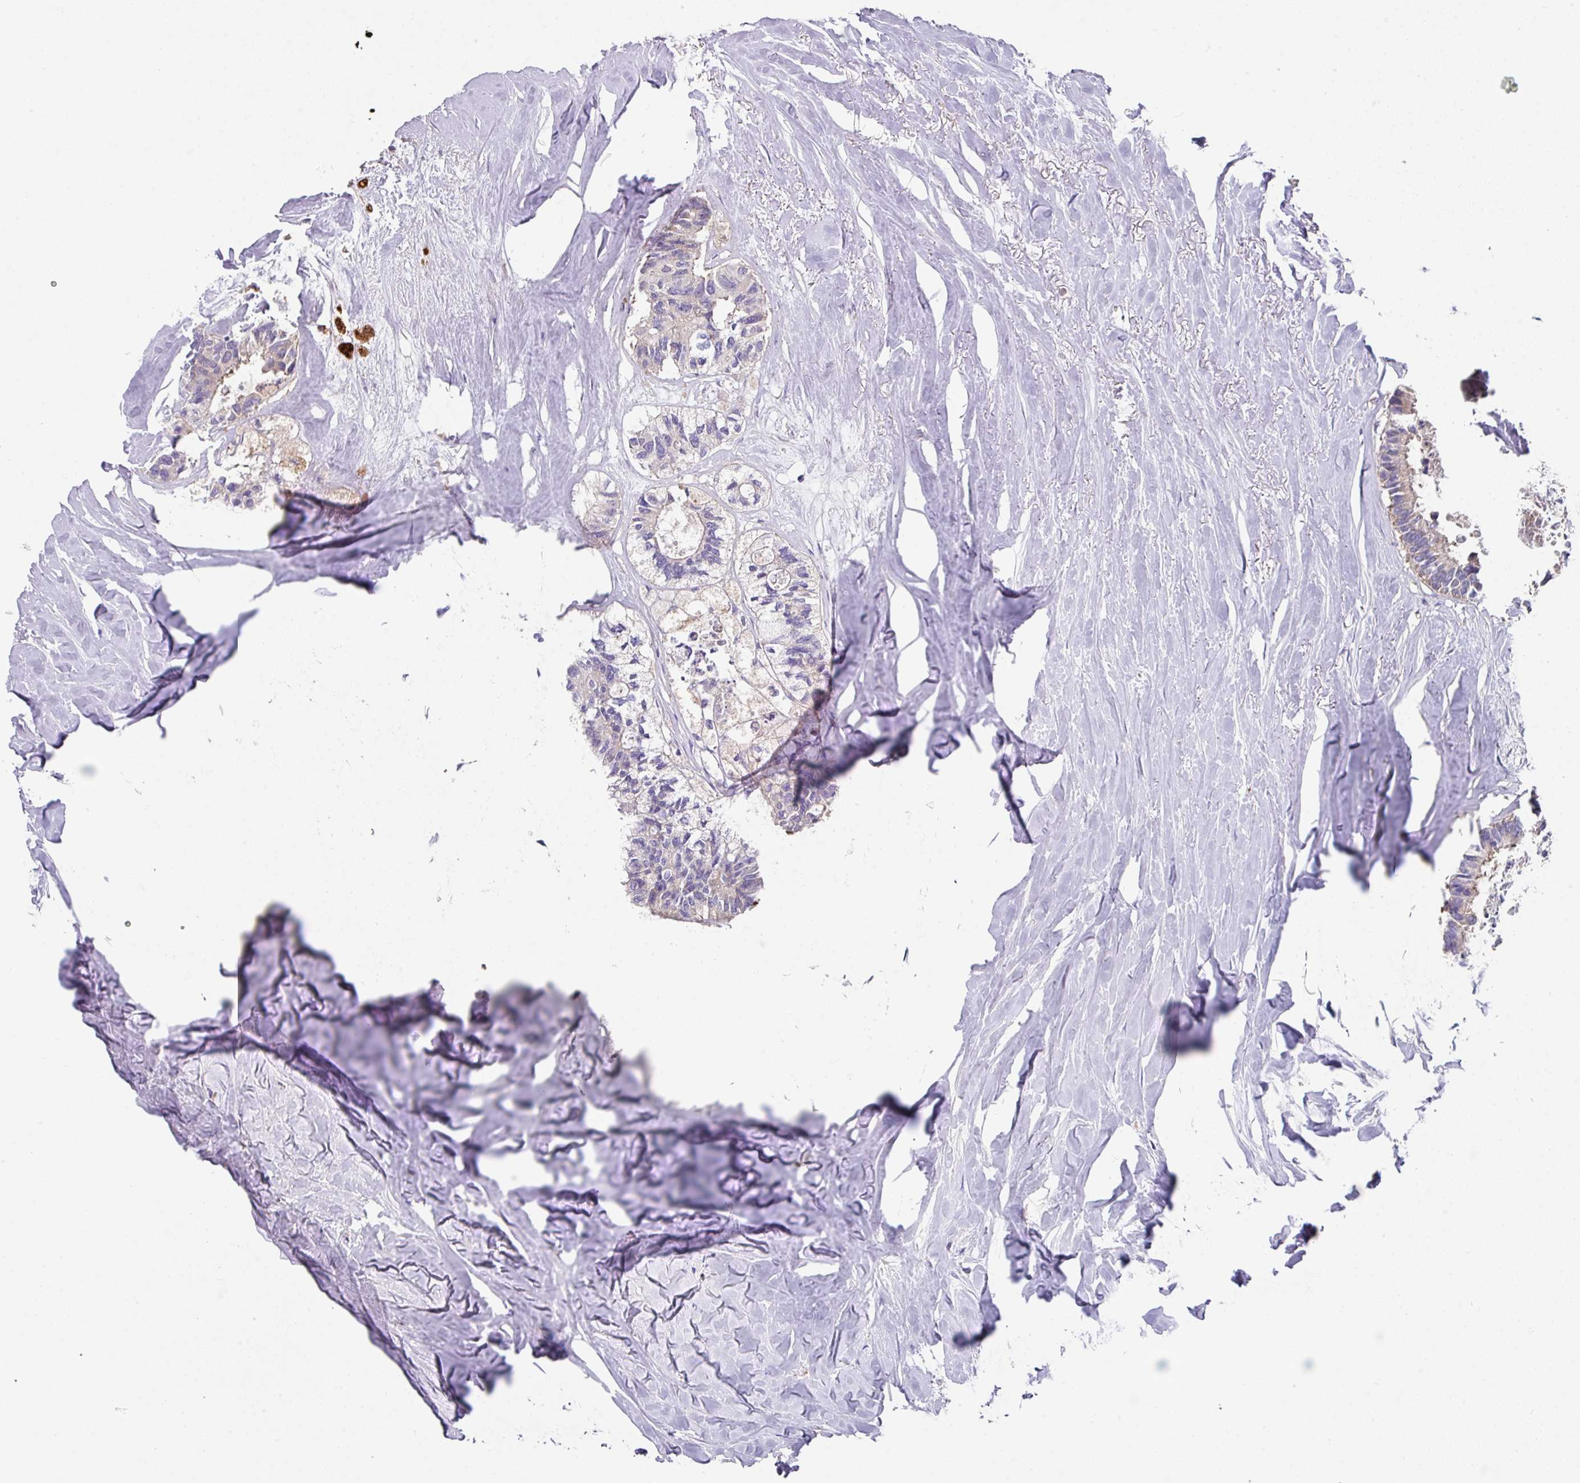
{"staining": {"intensity": "negative", "quantity": "none", "location": "none"}, "tissue": "colorectal cancer", "cell_type": "Tumor cells", "image_type": "cancer", "snomed": [{"axis": "morphology", "description": "Adenocarcinoma, NOS"}, {"axis": "topography", "description": "Colon"}, {"axis": "topography", "description": "Rectum"}], "caption": "This image is of colorectal cancer stained with IHC to label a protein in brown with the nuclei are counter-stained blue. There is no positivity in tumor cells.", "gene": "EIF4B", "patient": {"sex": "male", "age": 57}}